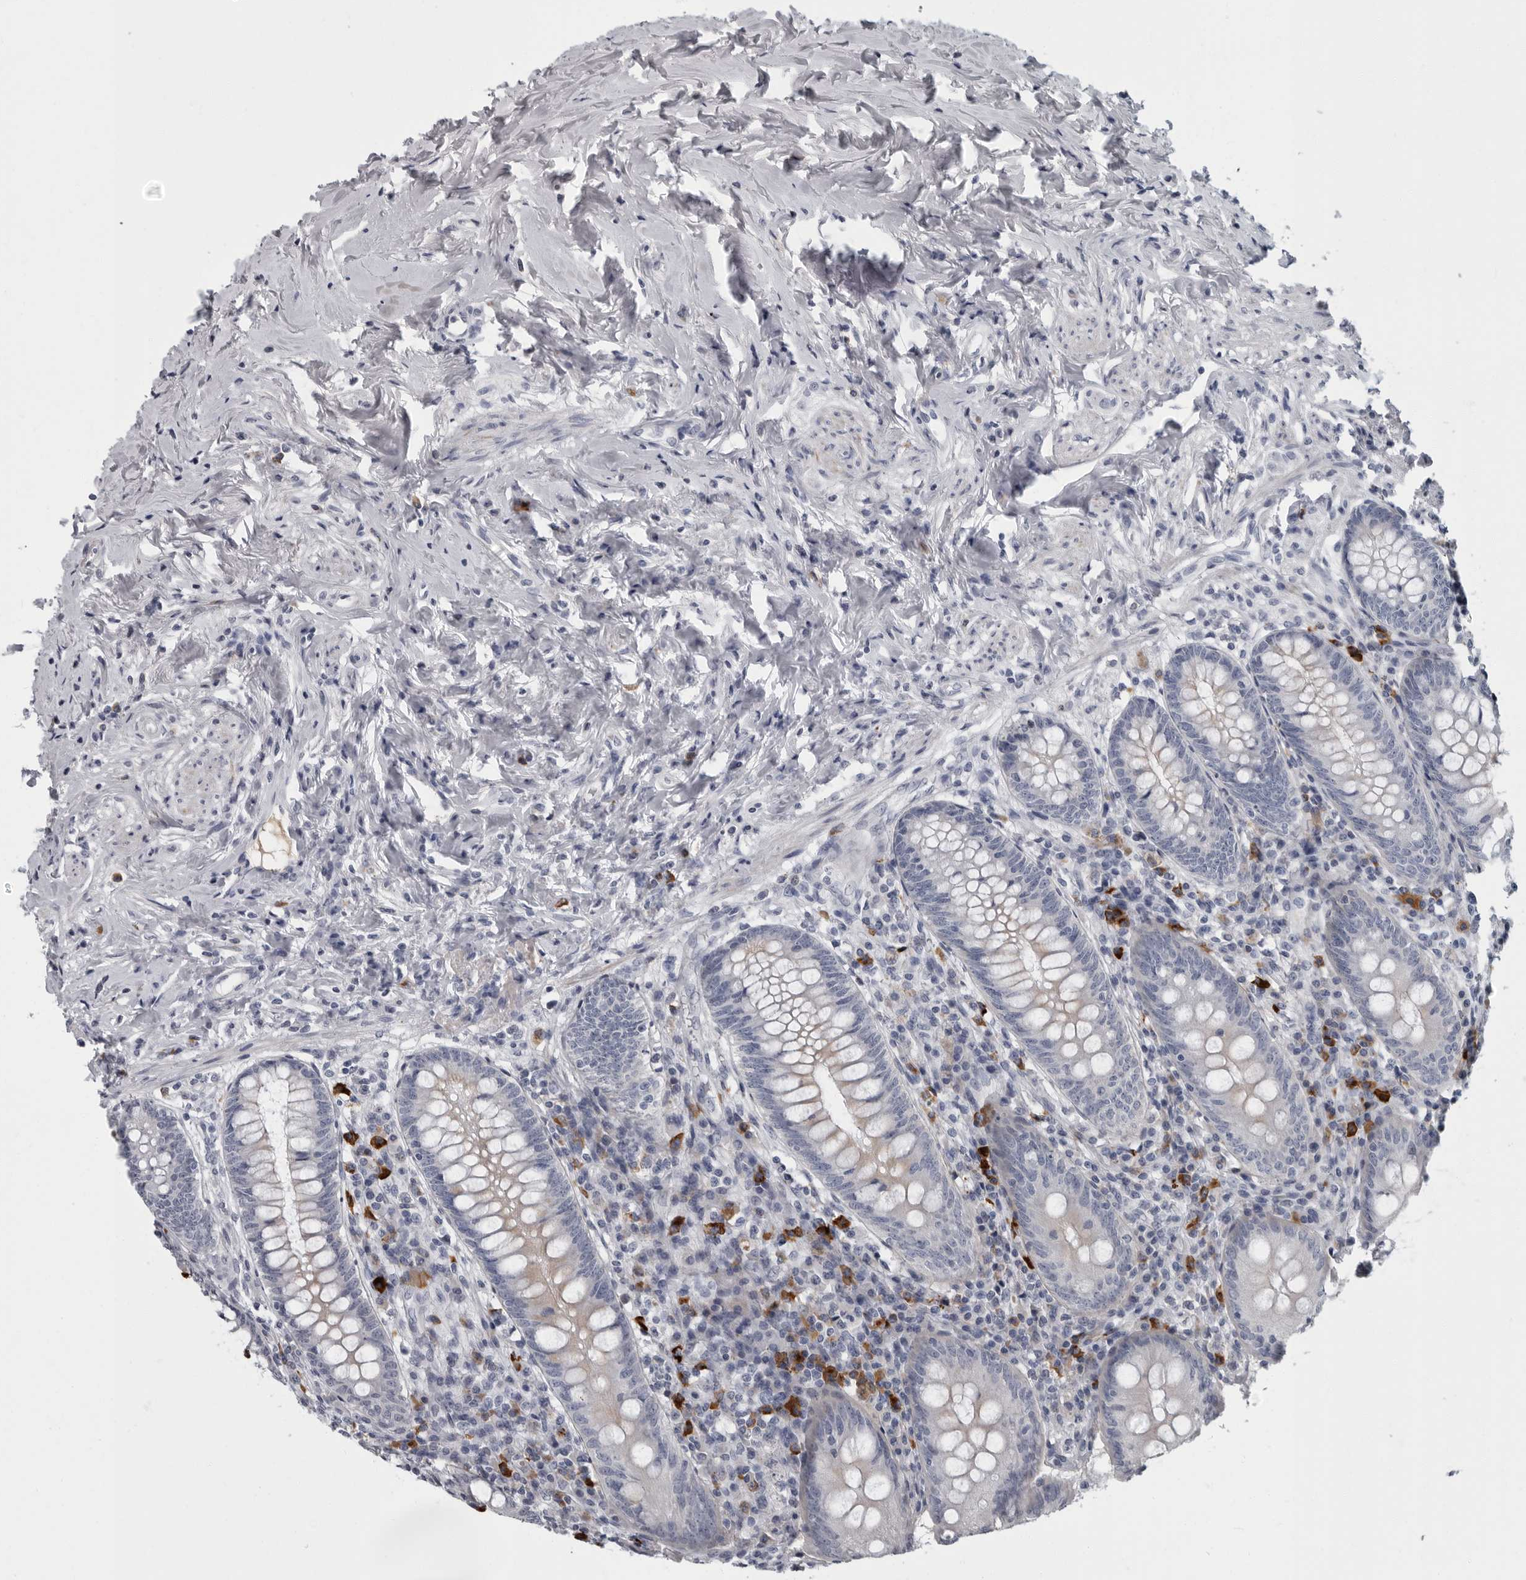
{"staining": {"intensity": "negative", "quantity": "none", "location": "none"}, "tissue": "appendix", "cell_type": "Glandular cells", "image_type": "normal", "snomed": [{"axis": "morphology", "description": "Normal tissue, NOS"}, {"axis": "topography", "description": "Appendix"}], "caption": "IHC micrograph of unremarkable appendix: appendix stained with DAB (3,3'-diaminobenzidine) shows no significant protein positivity in glandular cells.", "gene": "SLC25A39", "patient": {"sex": "female", "age": 54}}